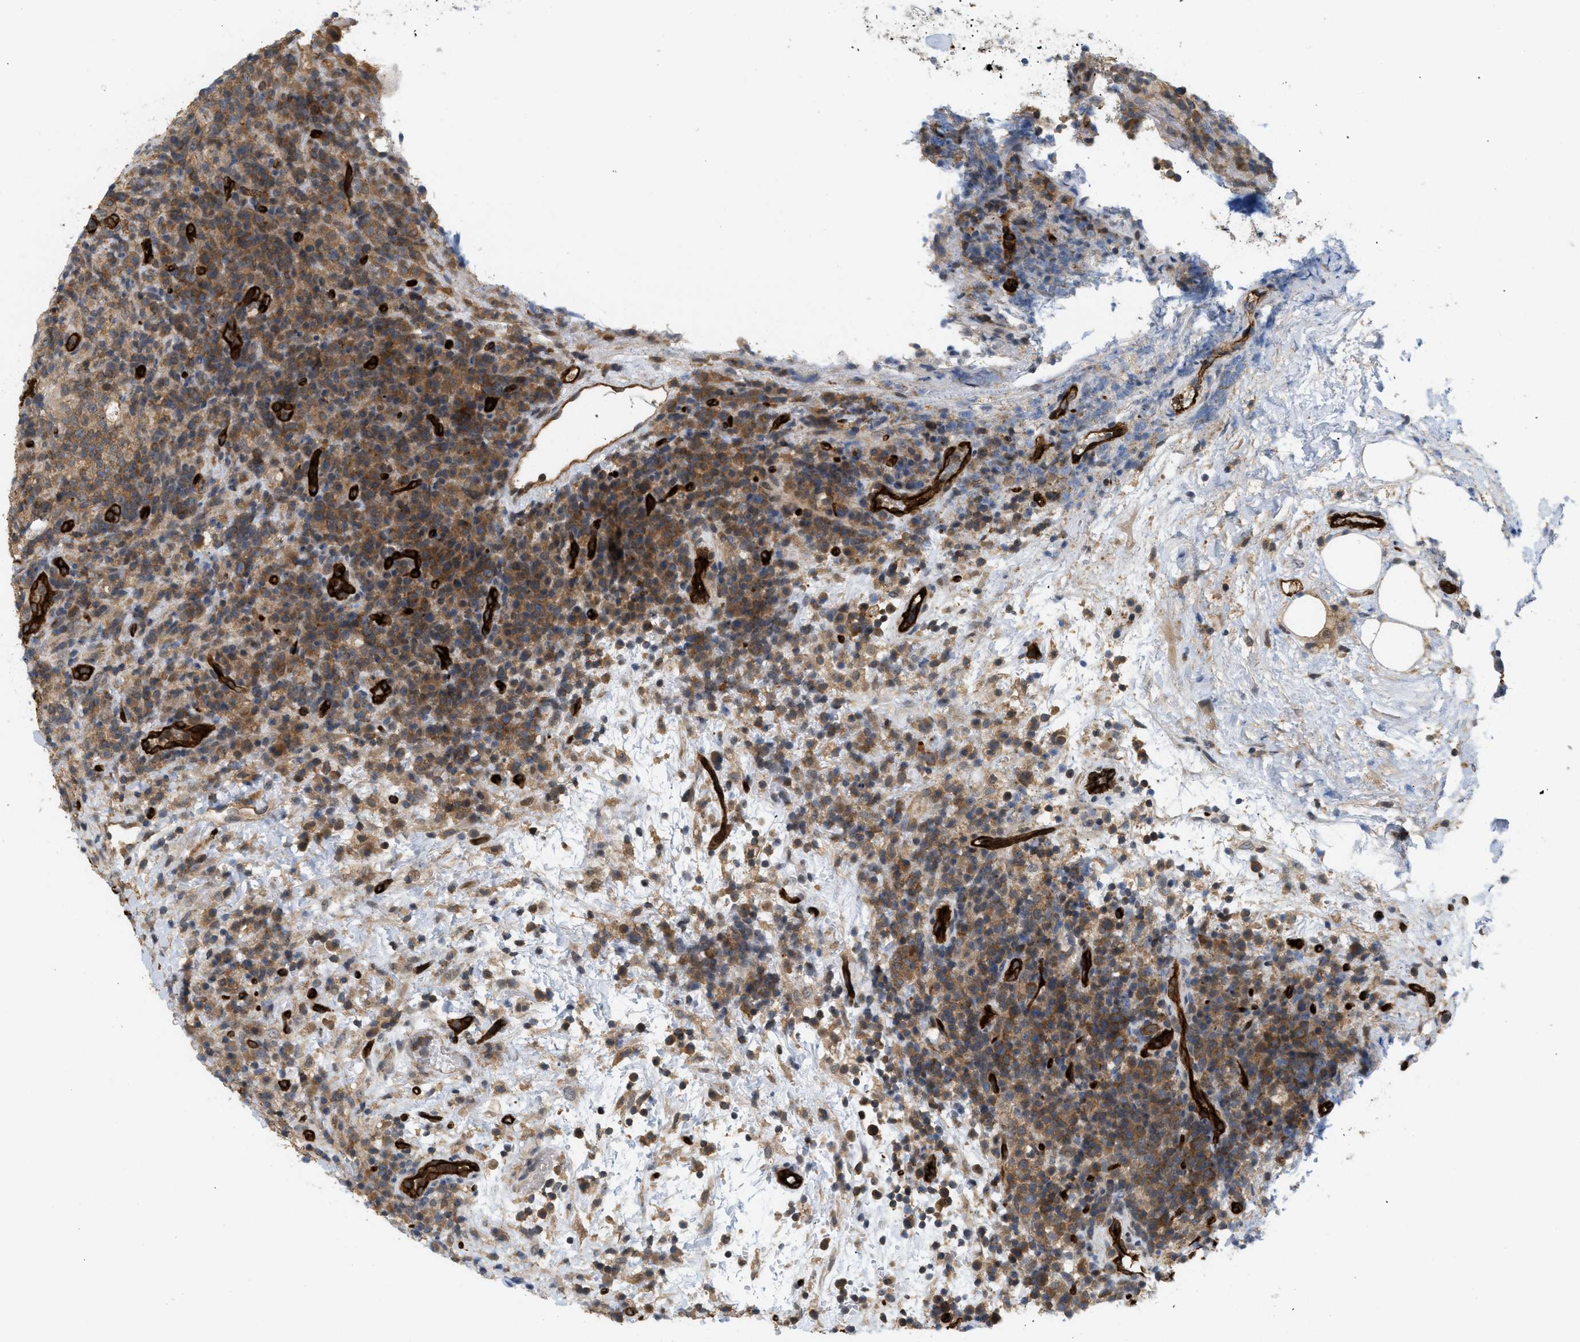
{"staining": {"intensity": "moderate", "quantity": ">75%", "location": "cytoplasmic/membranous"}, "tissue": "lymphoma", "cell_type": "Tumor cells", "image_type": "cancer", "snomed": [{"axis": "morphology", "description": "Malignant lymphoma, non-Hodgkin's type, High grade"}, {"axis": "topography", "description": "Lymph node"}], "caption": "IHC histopathology image of neoplastic tissue: high-grade malignant lymphoma, non-Hodgkin's type stained using immunohistochemistry (IHC) reveals medium levels of moderate protein expression localized specifically in the cytoplasmic/membranous of tumor cells, appearing as a cytoplasmic/membranous brown color.", "gene": "PALMD", "patient": {"sex": "female", "age": 76}}